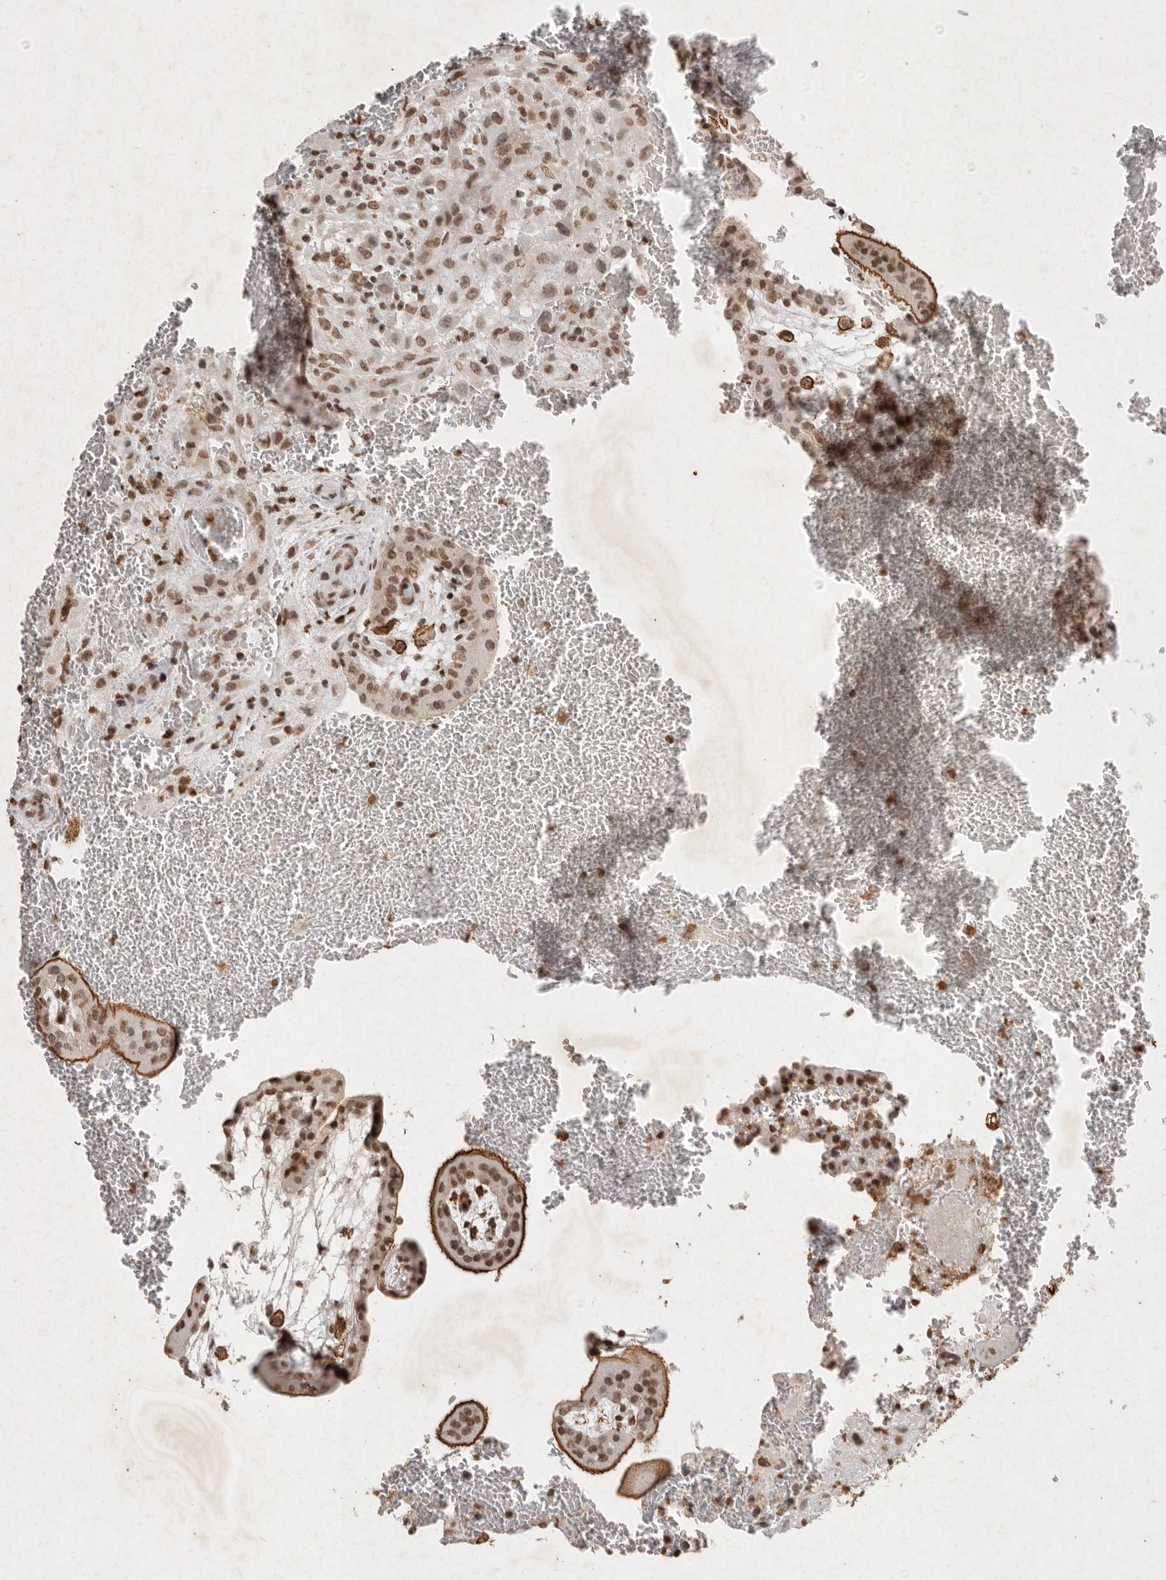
{"staining": {"intensity": "moderate", "quantity": ">75%", "location": "cytoplasmic/membranous,nuclear"}, "tissue": "placenta", "cell_type": "Decidual cells", "image_type": "normal", "snomed": [{"axis": "morphology", "description": "Normal tissue, NOS"}, {"axis": "topography", "description": "Placenta"}], "caption": "Placenta stained for a protein demonstrates moderate cytoplasmic/membranous,nuclear positivity in decidual cells. (IHC, brightfield microscopy, high magnification).", "gene": "NKX3", "patient": {"sex": "female", "age": 35}}